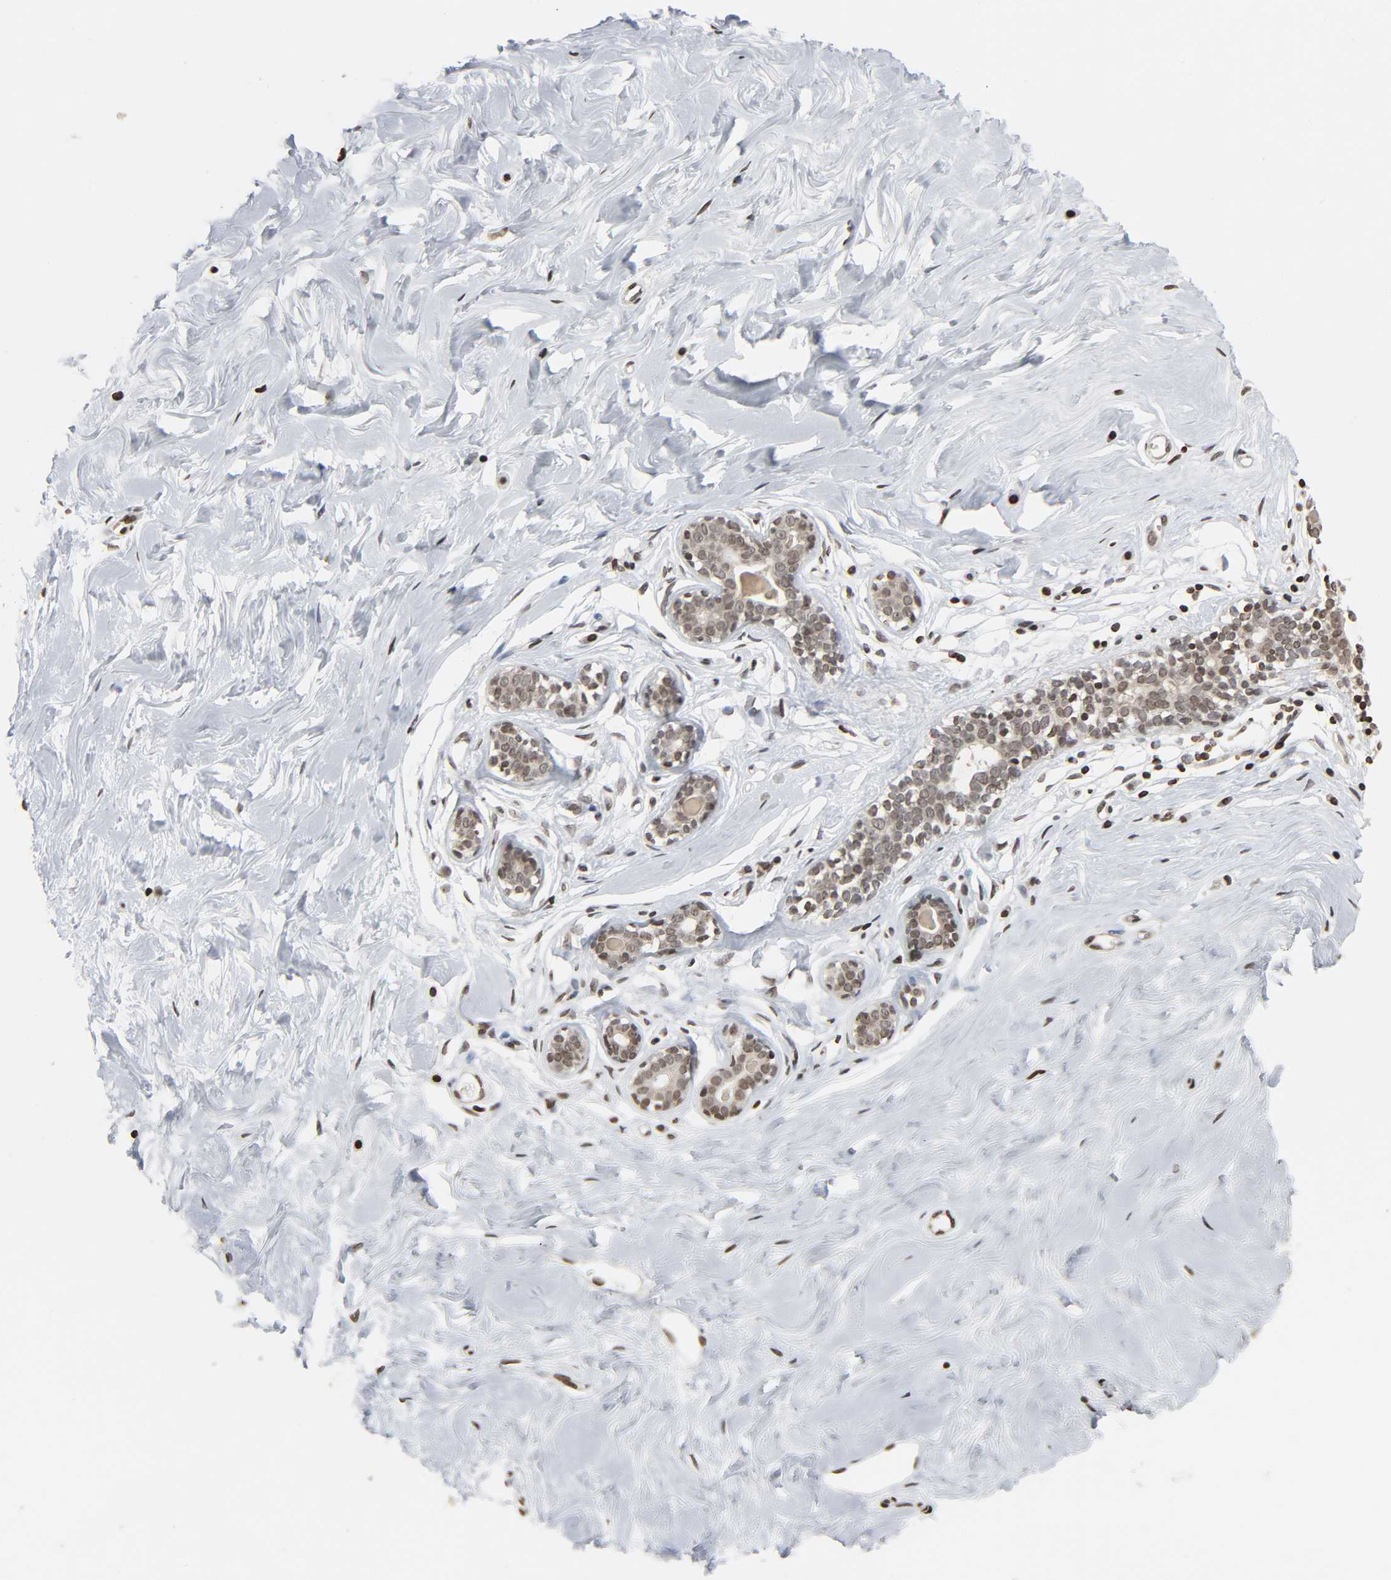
{"staining": {"intensity": "moderate", "quantity": ">75%", "location": "nuclear"}, "tissue": "breast", "cell_type": "Adipocytes", "image_type": "normal", "snomed": [{"axis": "morphology", "description": "Normal tissue, NOS"}, {"axis": "topography", "description": "Breast"}], "caption": "Benign breast demonstrates moderate nuclear positivity in approximately >75% of adipocytes, visualized by immunohistochemistry. The staining was performed using DAB to visualize the protein expression in brown, while the nuclei were stained in blue with hematoxylin (Magnification: 20x).", "gene": "ELAVL1", "patient": {"sex": "female", "age": 23}}